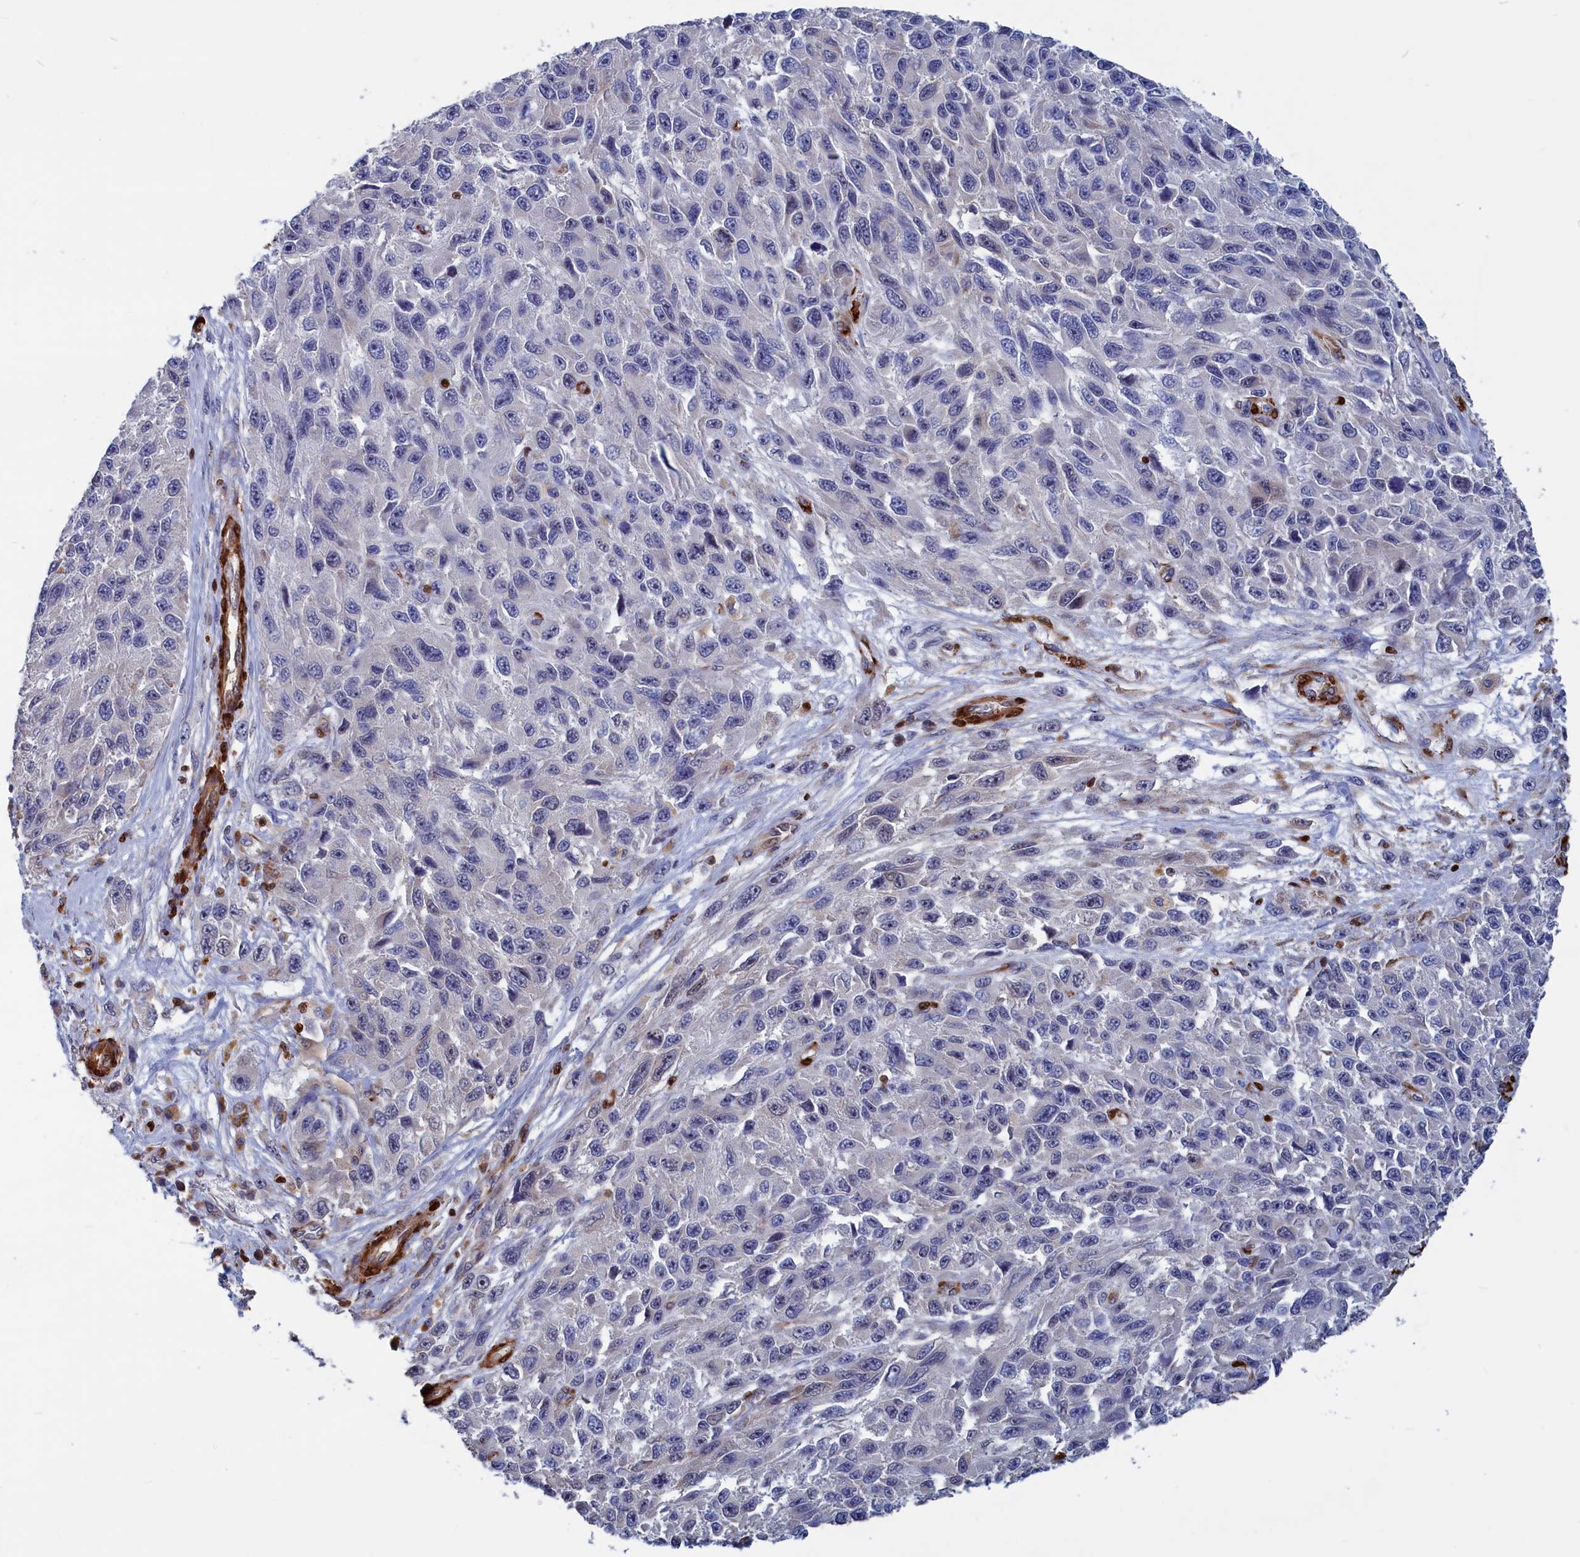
{"staining": {"intensity": "negative", "quantity": "none", "location": "none"}, "tissue": "melanoma", "cell_type": "Tumor cells", "image_type": "cancer", "snomed": [{"axis": "morphology", "description": "Normal tissue, NOS"}, {"axis": "morphology", "description": "Malignant melanoma, NOS"}, {"axis": "topography", "description": "Skin"}], "caption": "Protein analysis of melanoma reveals no significant staining in tumor cells.", "gene": "CRIP1", "patient": {"sex": "female", "age": 96}}